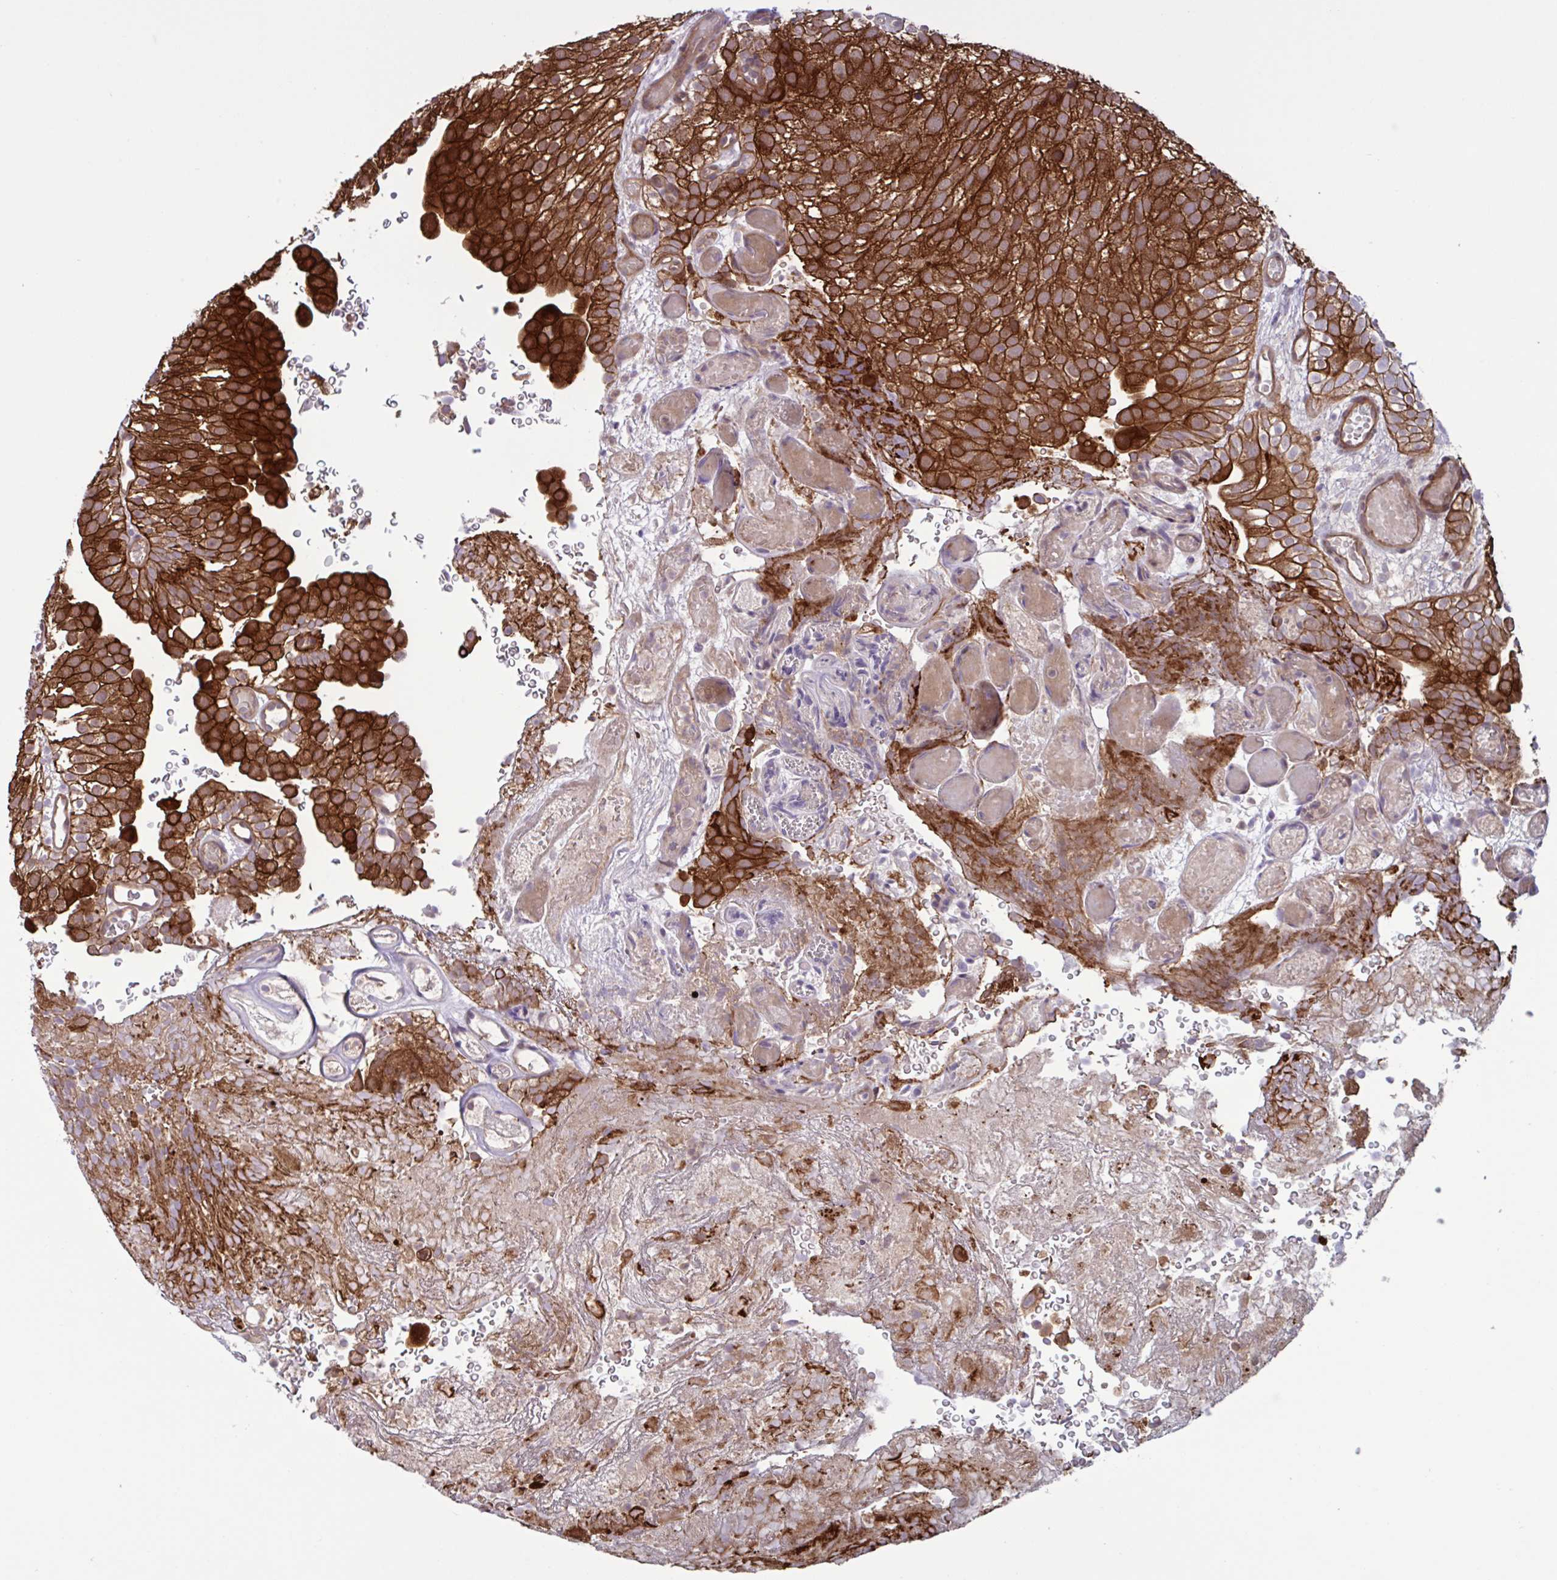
{"staining": {"intensity": "strong", "quantity": ">75%", "location": "cytoplasmic/membranous"}, "tissue": "urothelial cancer", "cell_type": "Tumor cells", "image_type": "cancer", "snomed": [{"axis": "morphology", "description": "Urothelial carcinoma, Low grade"}, {"axis": "topography", "description": "Urinary bladder"}], "caption": "This image displays immunohistochemistry (IHC) staining of urothelial cancer, with high strong cytoplasmic/membranous positivity in about >75% of tumor cells.", "gene": "GLTP", "patient": {"sex": "male", "age": 78}}